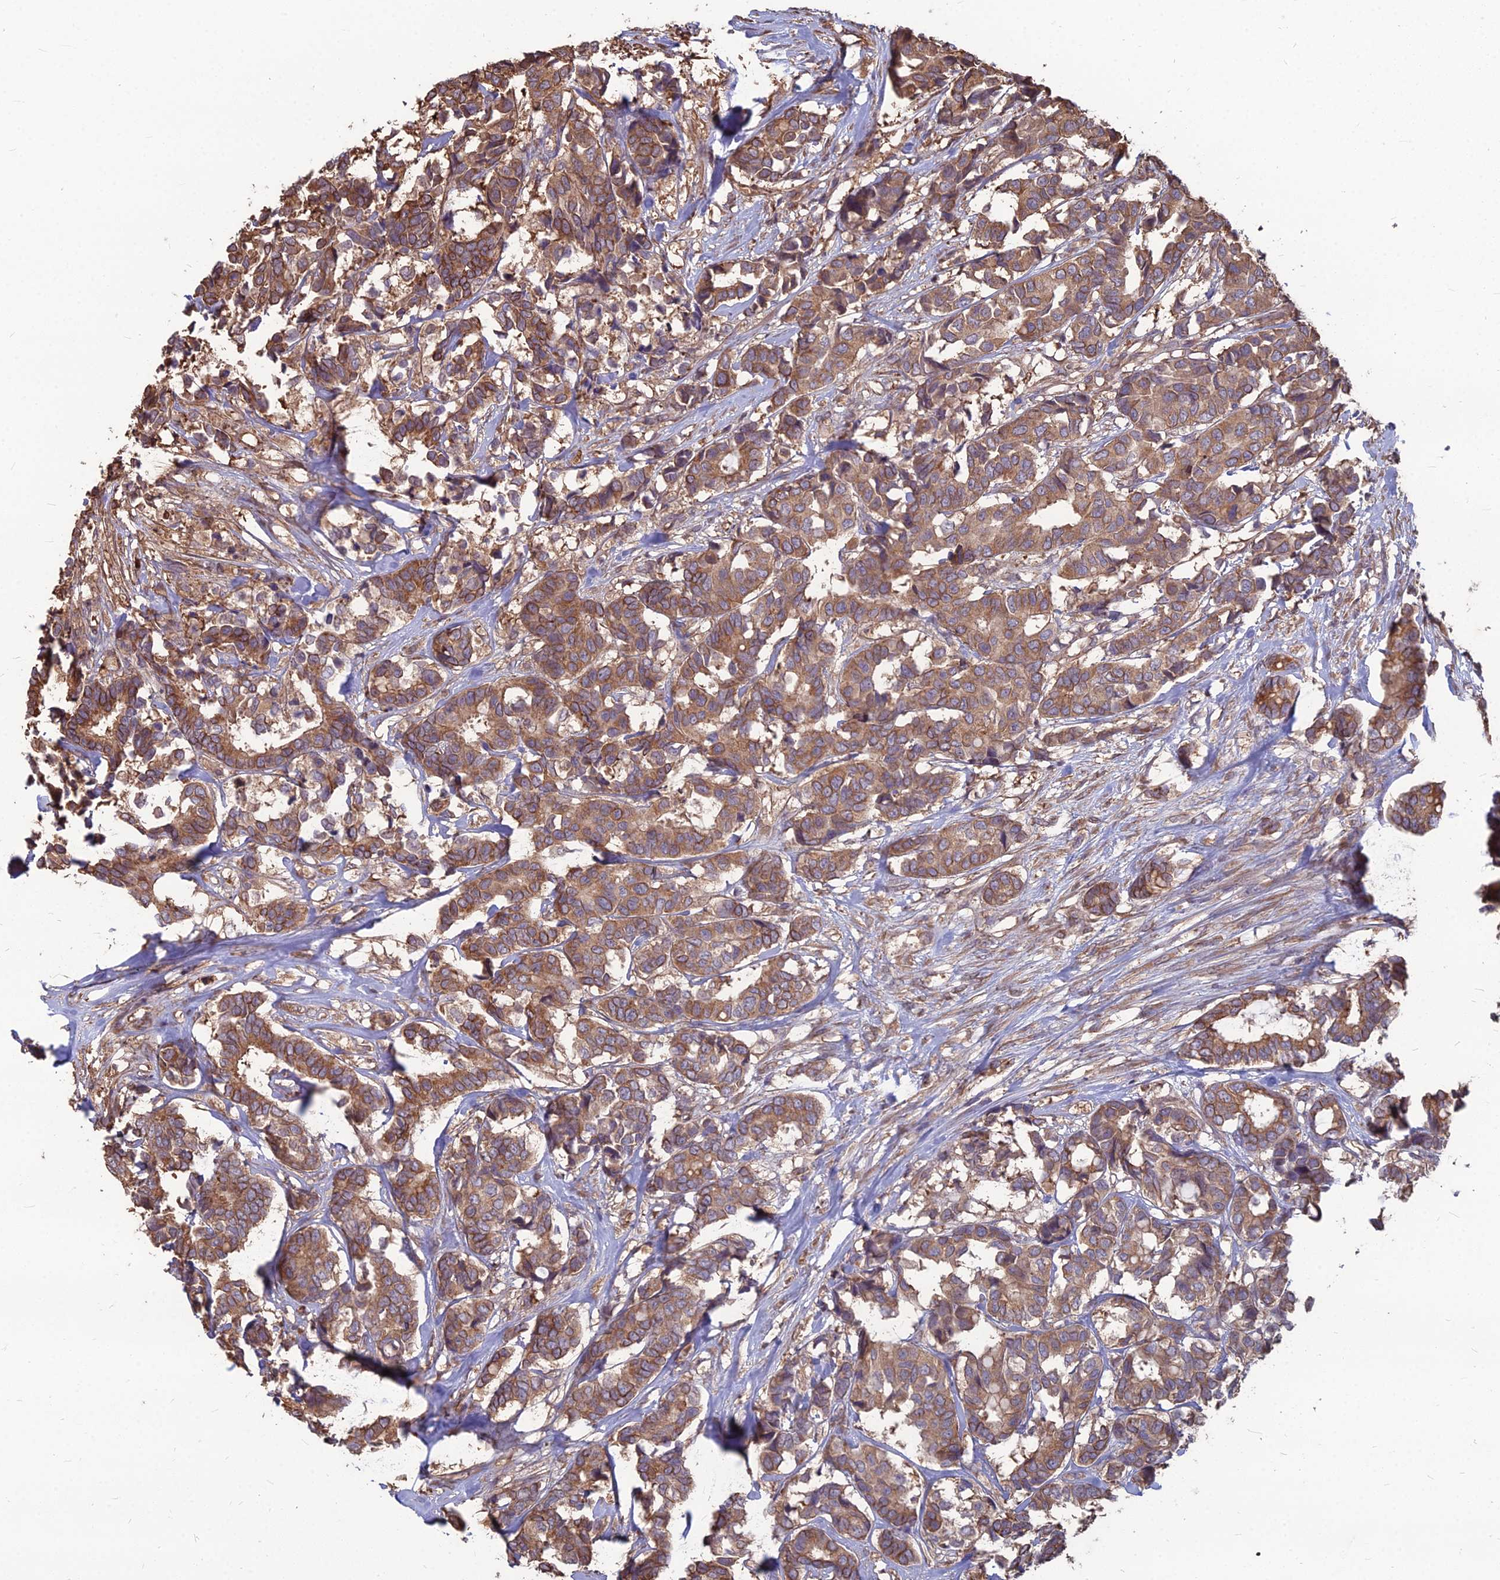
{"staining": {"intensity": "moderate", "quantity": ">75%", "location": "cytoplasmic/membranous"}, "tissue": "breast cancer", "cell_type": "Tumor cells", "image_type": "cancer", "snomed": [{"axis": "morphology", "description": "Normal tissue, NOS"}, {"axis": "morphology", "description": "Duct carcinoma"}, {"axis": "topography", "description": "Breast"}], "caption": "Immunohistochemistry (IHC) (DAB (3,3'-diaminobenzidine)) staining of human breast cancer demonstrates moderate cytoplasmic/membranous protein expression in about >75% of tumor cells.", "gene": "LSM6", "patient": {"sex": "female", "age": 87}}